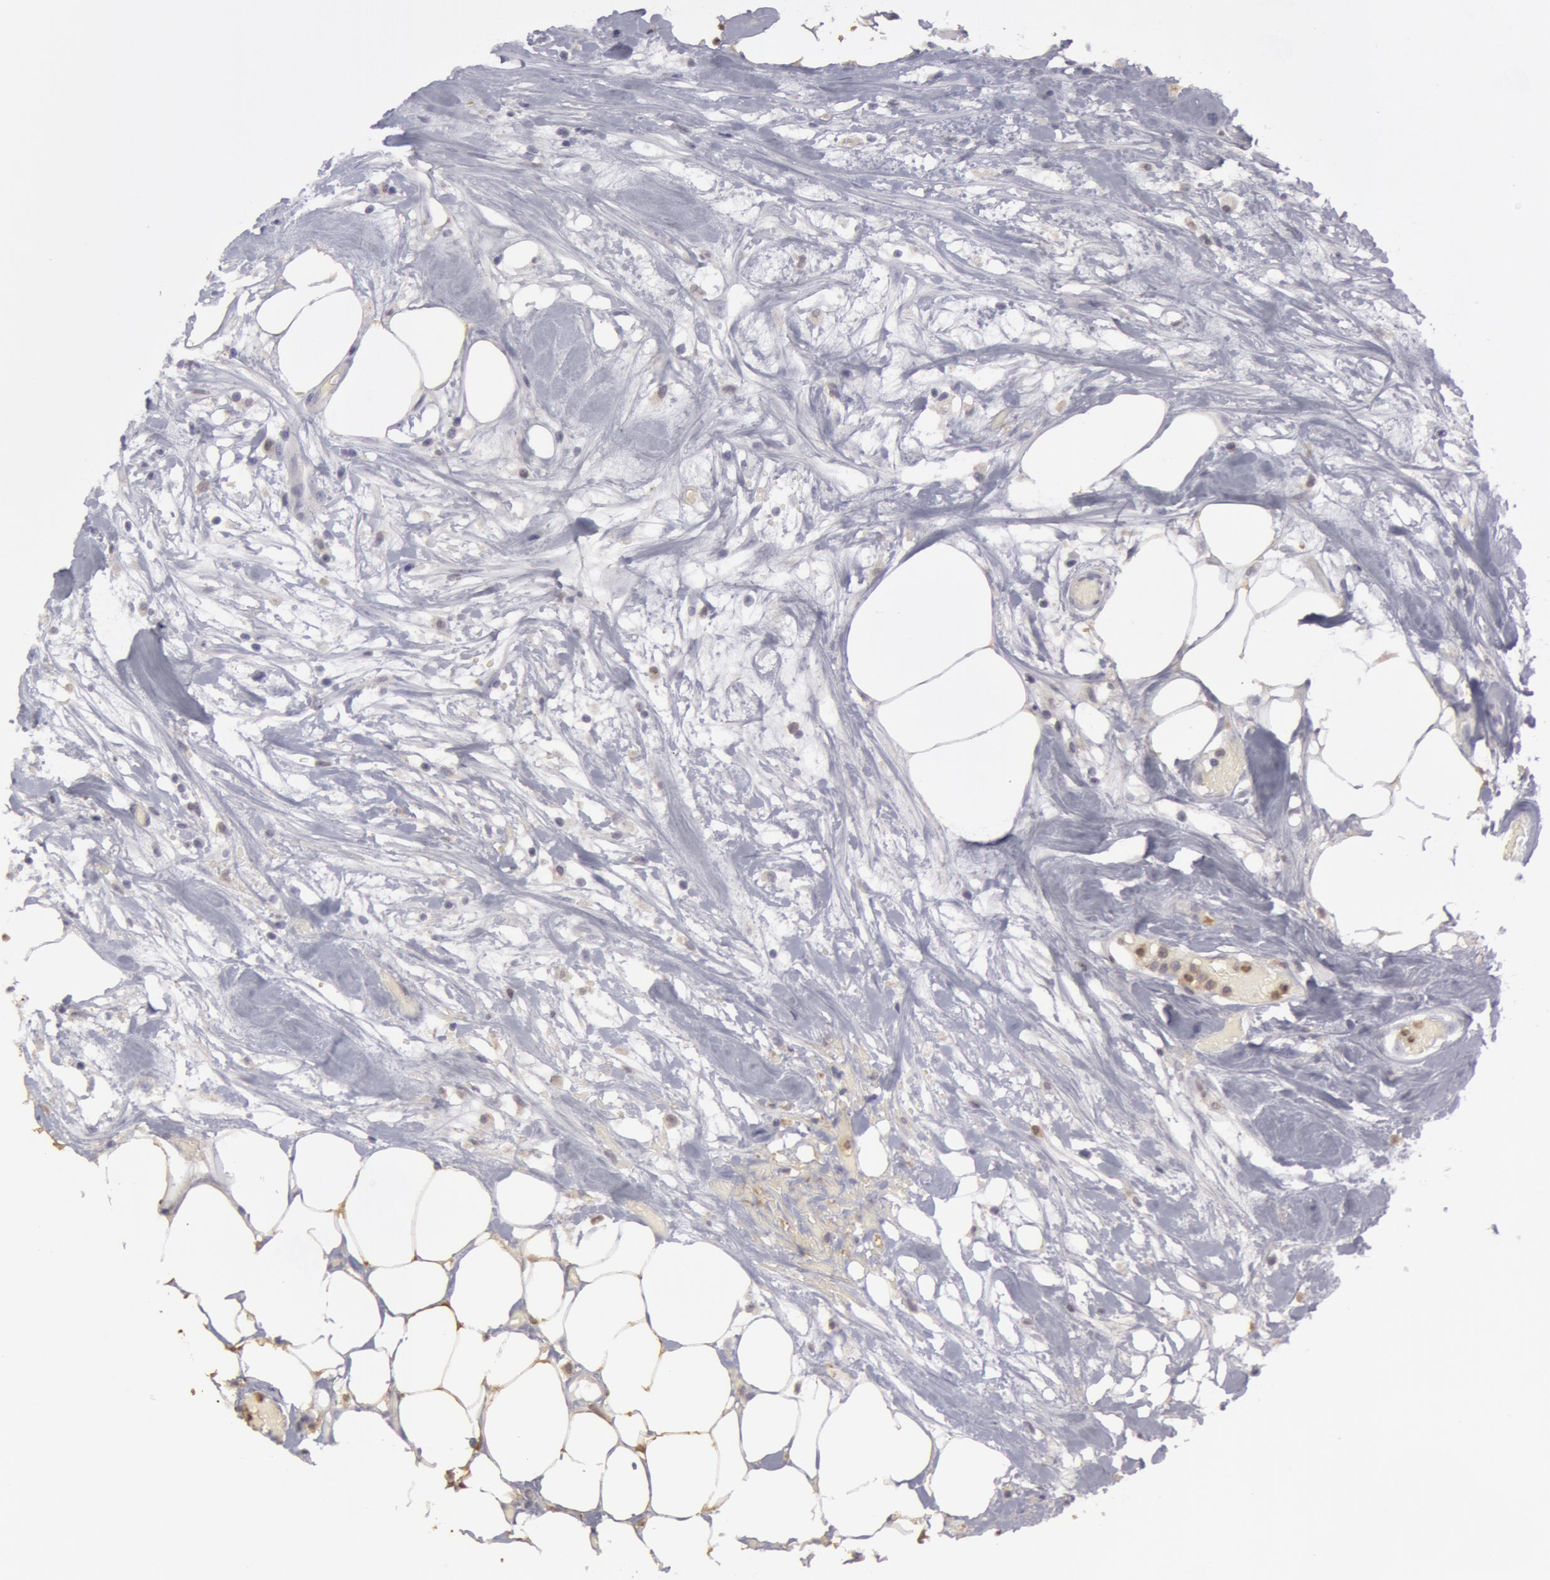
{"staining": {"intensity": "weak", "quantity": "<25%", "location": "cytoplasmic/membranous,nuclear"}, "tissue": "lymphoma", "cell_type": "Tumor cells", "image_type": "cancer", "snomed": [{"axis": "morphology", "description": "Malignant lymphoma, non-Hodgkin's type, High grade"}, {"axis": "topography", "description": "Colon"}], "caption": "Photomicrograph shows no protein positivity in tumor cells of lymphoma tissue.", "gene": "CAT", "patient": {"sex": "male", "age": 82}}